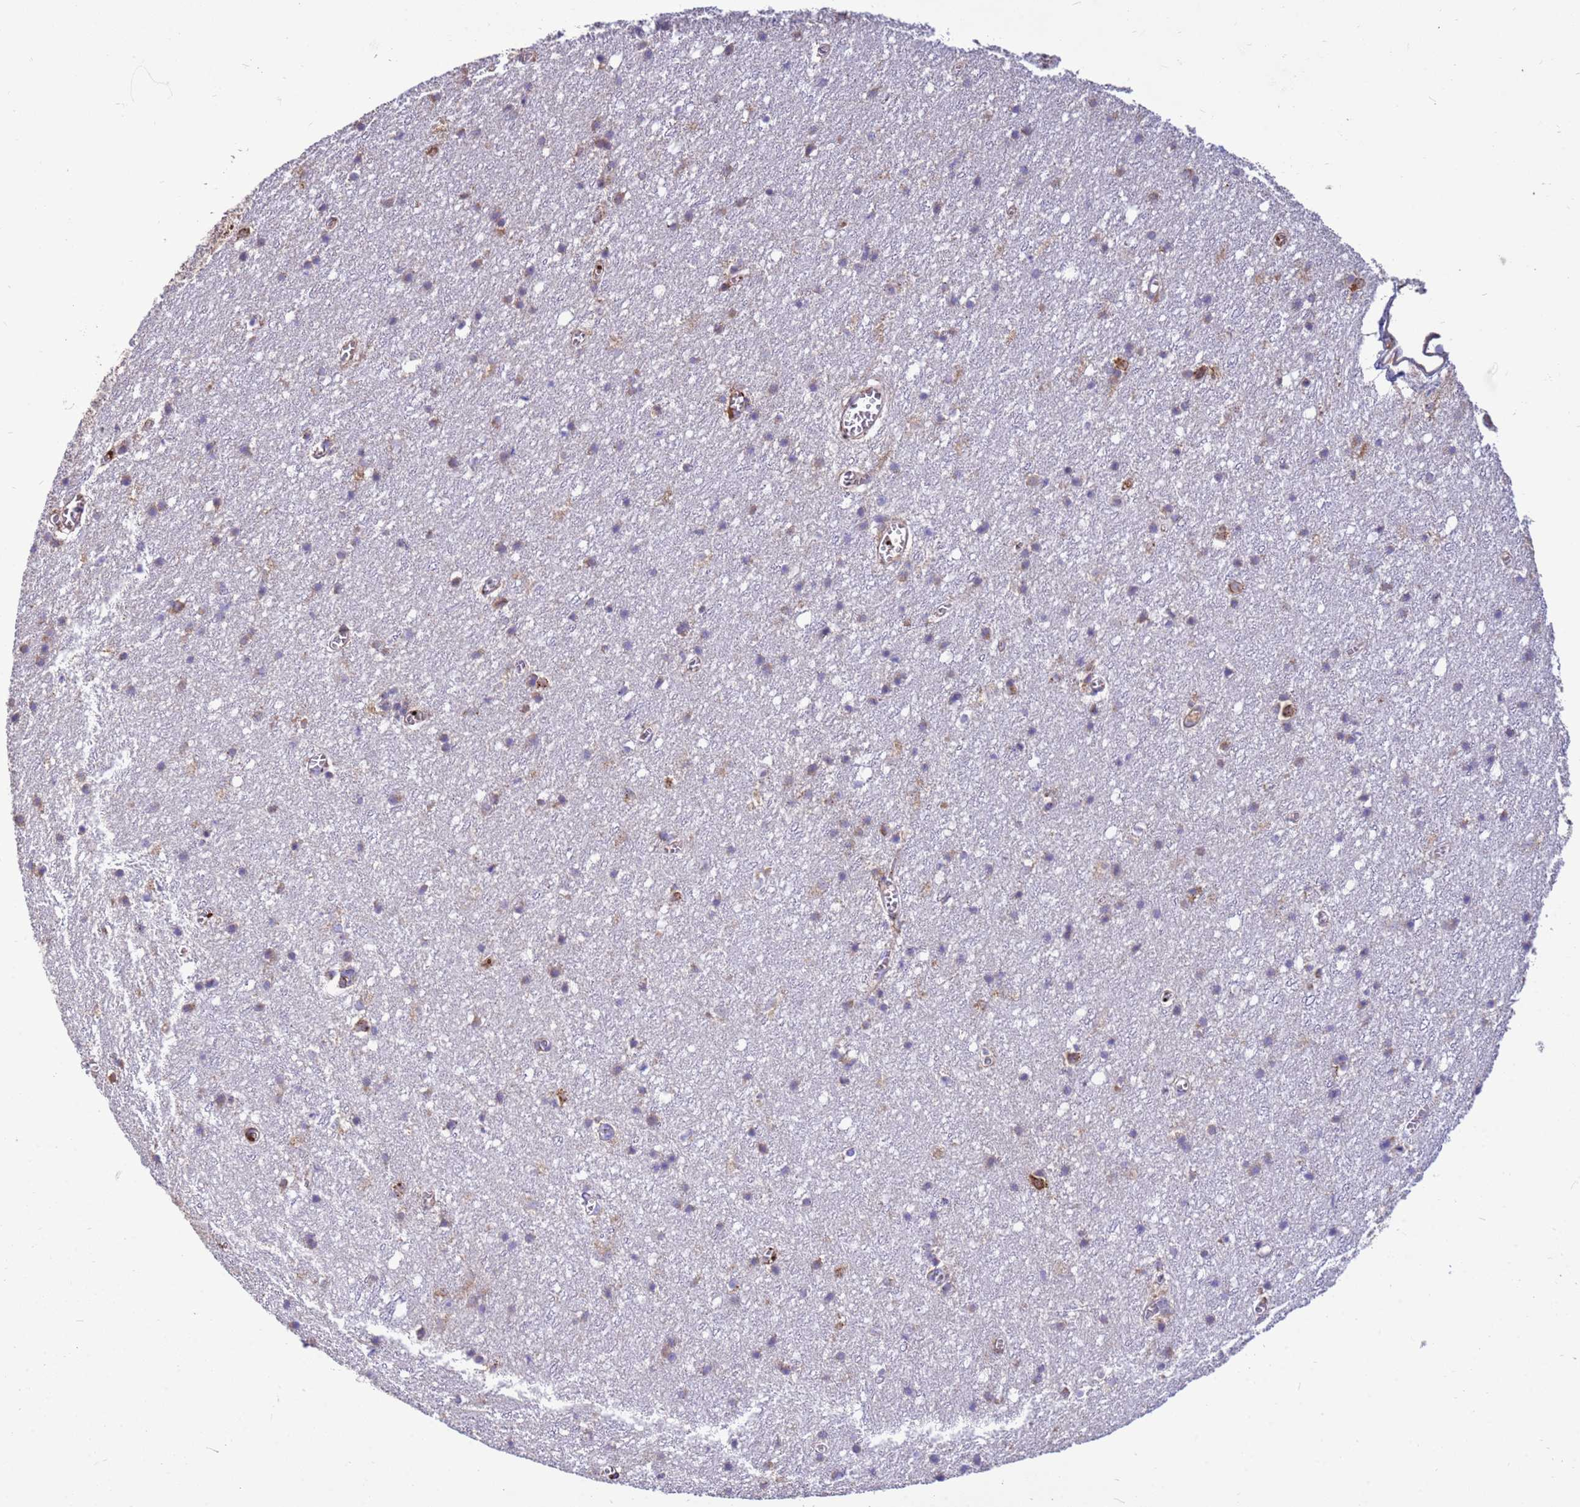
{"staining": {"intensity": "moderate", "quantity": "25%-75%", "location": "cytoplasmic/membranous"}, "tissue": "cerebral cortex", "cell_type": "Endothelial cells", "image_type": "normal", "snomed": [{"axis": "morphology", "description": "Normal tissue, NOS"}, {"axis": "topography", "description": "Cerebral cortex"}], "caption": "Unremarkable cerebral cortex reveals moderate cytoplasmic/membranous staining in about 25%-75% of endothelial cells.", "gene": "THAP5", "patient": {"sex": "female", "age": 64}}